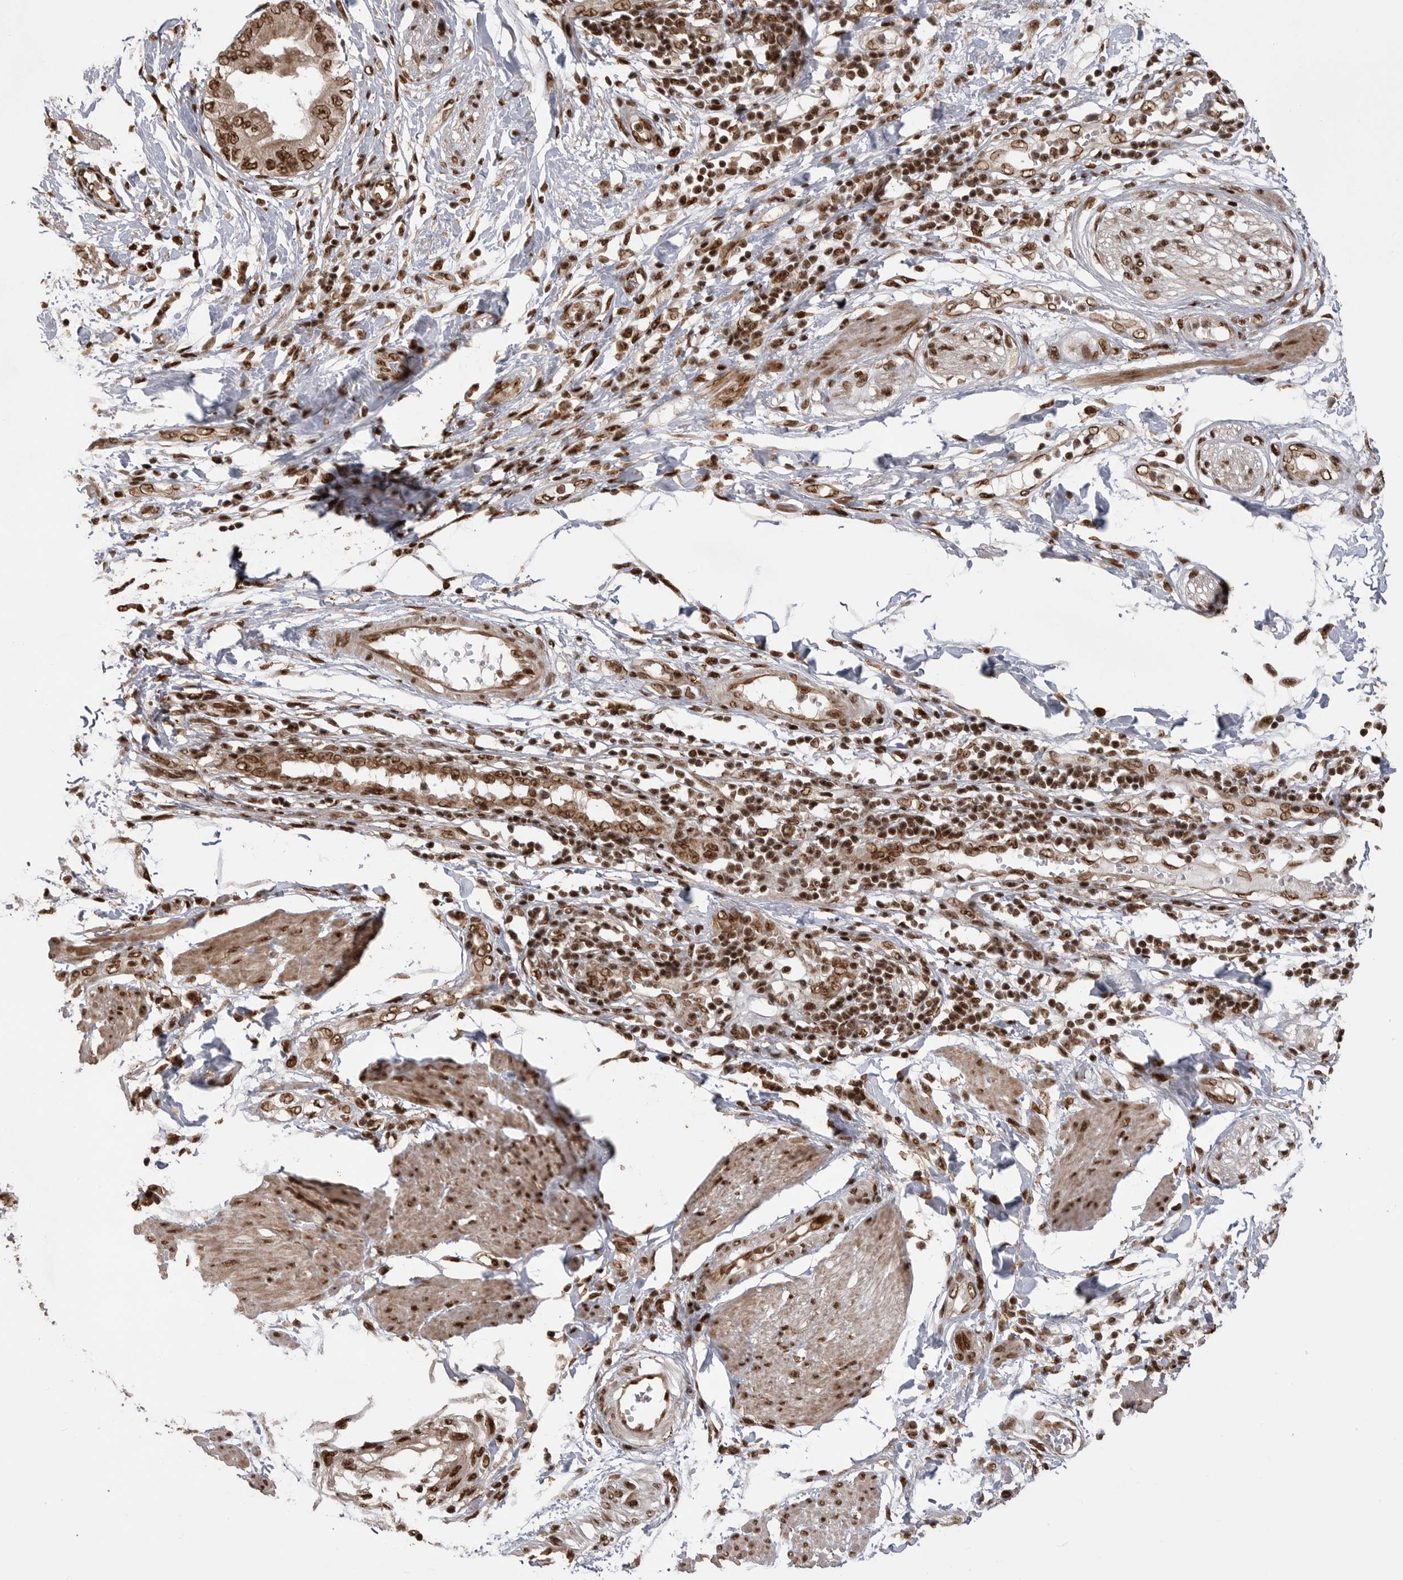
{"staining": {"intensity": "moderate", "quantity": ">75%", "location": "nuclear"}, "tissue": "pancreatic cancer", "cell_type": "Tumor cells", "image_type": "cancer", "snomed": [{"axis": "morphology", "description": "Normal tissue, NOS"}, {"axis": "morphology", "description": "Adenocarcinoma, NOS"}, {"axis": "topography", "description": "Pancreas"}, {"axis": "topography", "description": "Duodenum"}], "caption": "Protein expression analysis of human adenocarcinoma (pancreatic) reveals moderate nuclear positivity in about >75% of tumor cells.", "gene": "PPP1R8", "patient": {"sex": "female", "age": 60}}